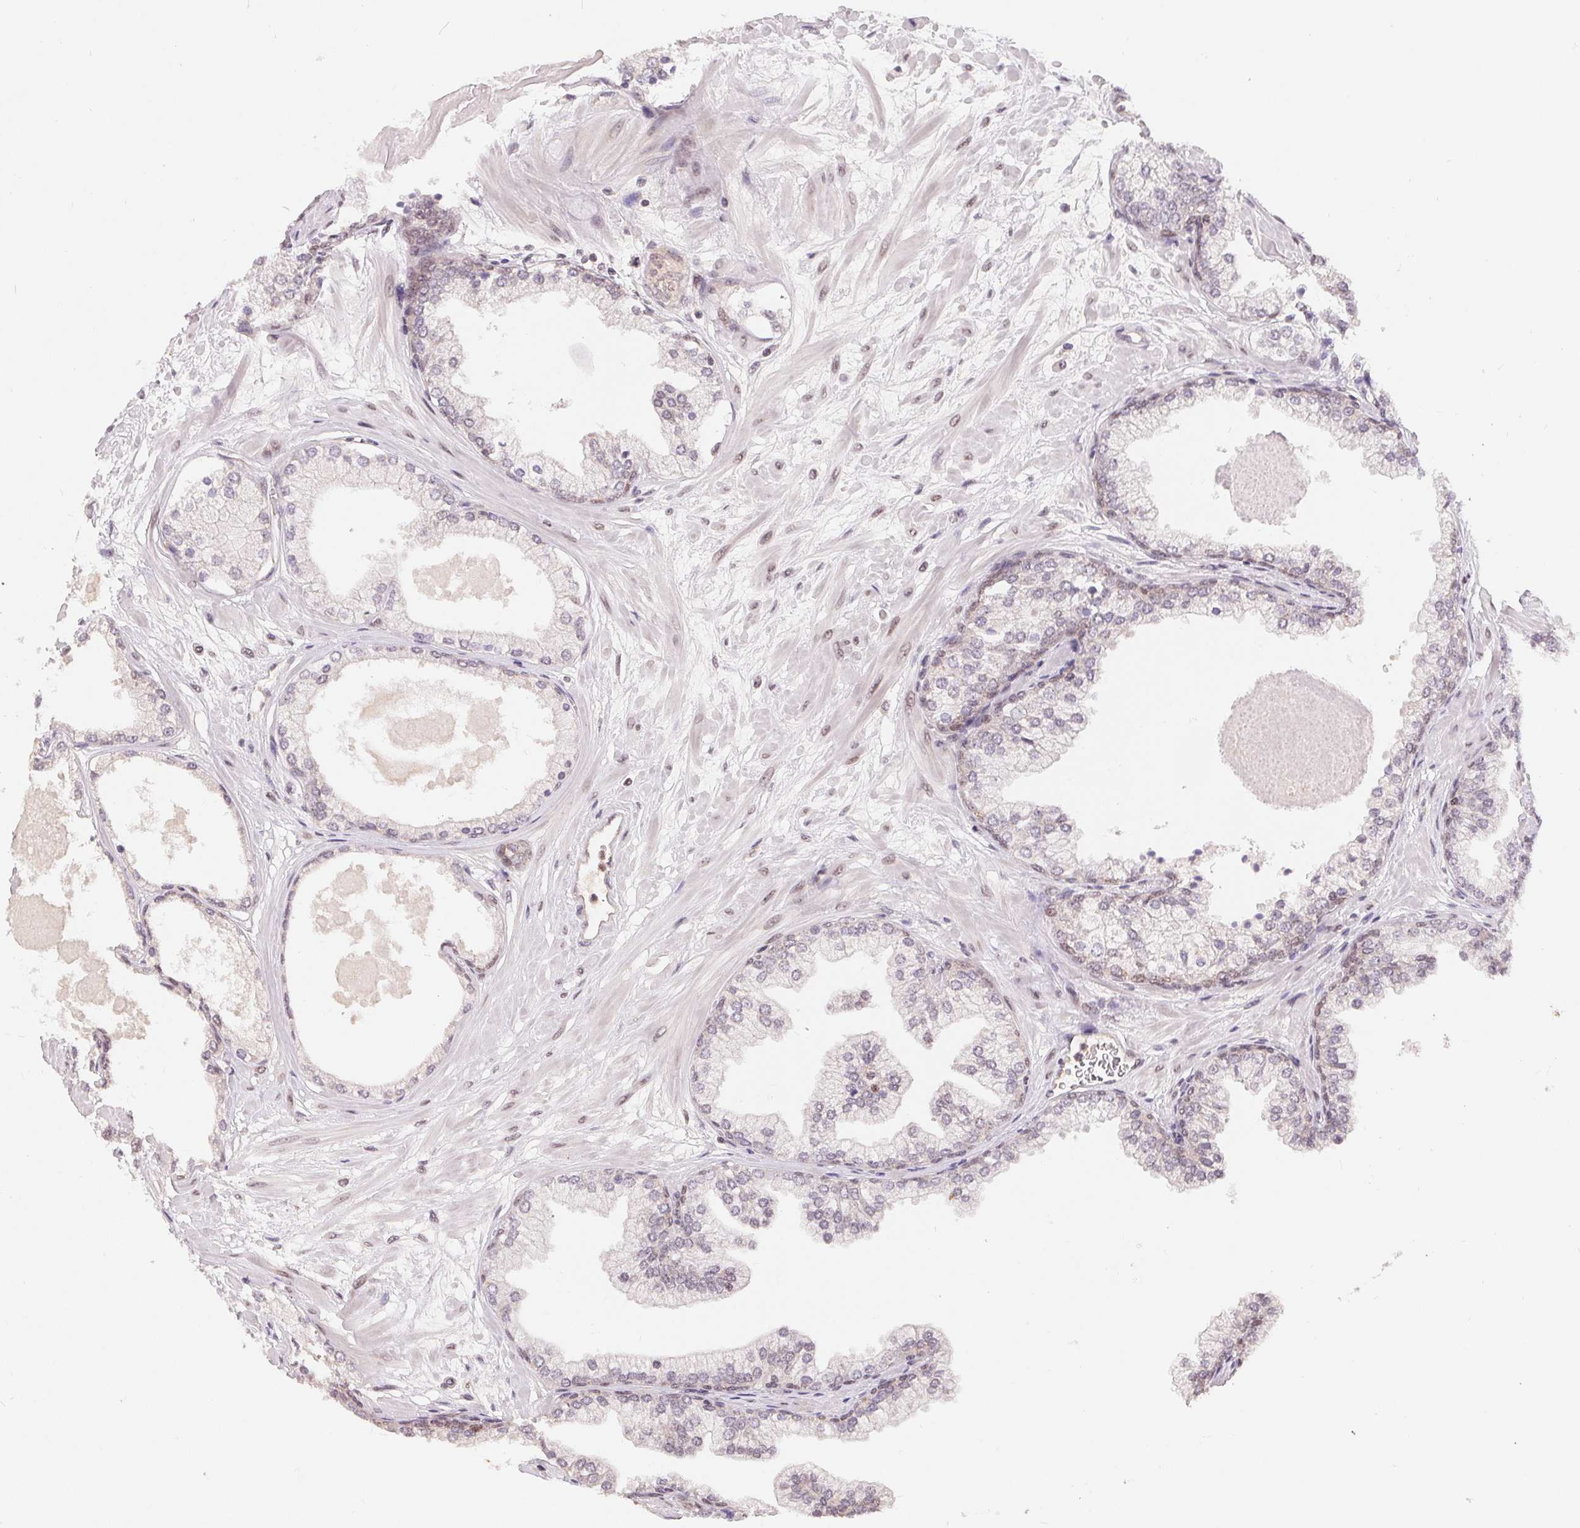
{"staining": {"intensity": "moderate", "quantity": "<25%", "location": "nuclear"}, "tissue": "prostate", "cell_type": "Glandular cells", "image_type": "normal", "snomed": [{"axis": "morphology", "description": "Normal tissue, NOS"}, {"axis": "topography", "description": "Prostate"}, {"axis": "topography", "description": "Peripheral nerve tissue"}], "caption": "Immunohistochemical staining of benign prostate exhibits <25% levels of moderate nuclear protein expression in about <25% of glandular cells.", "gene": "HMGN3", "patient": {"sex": "male", "age": 61}}